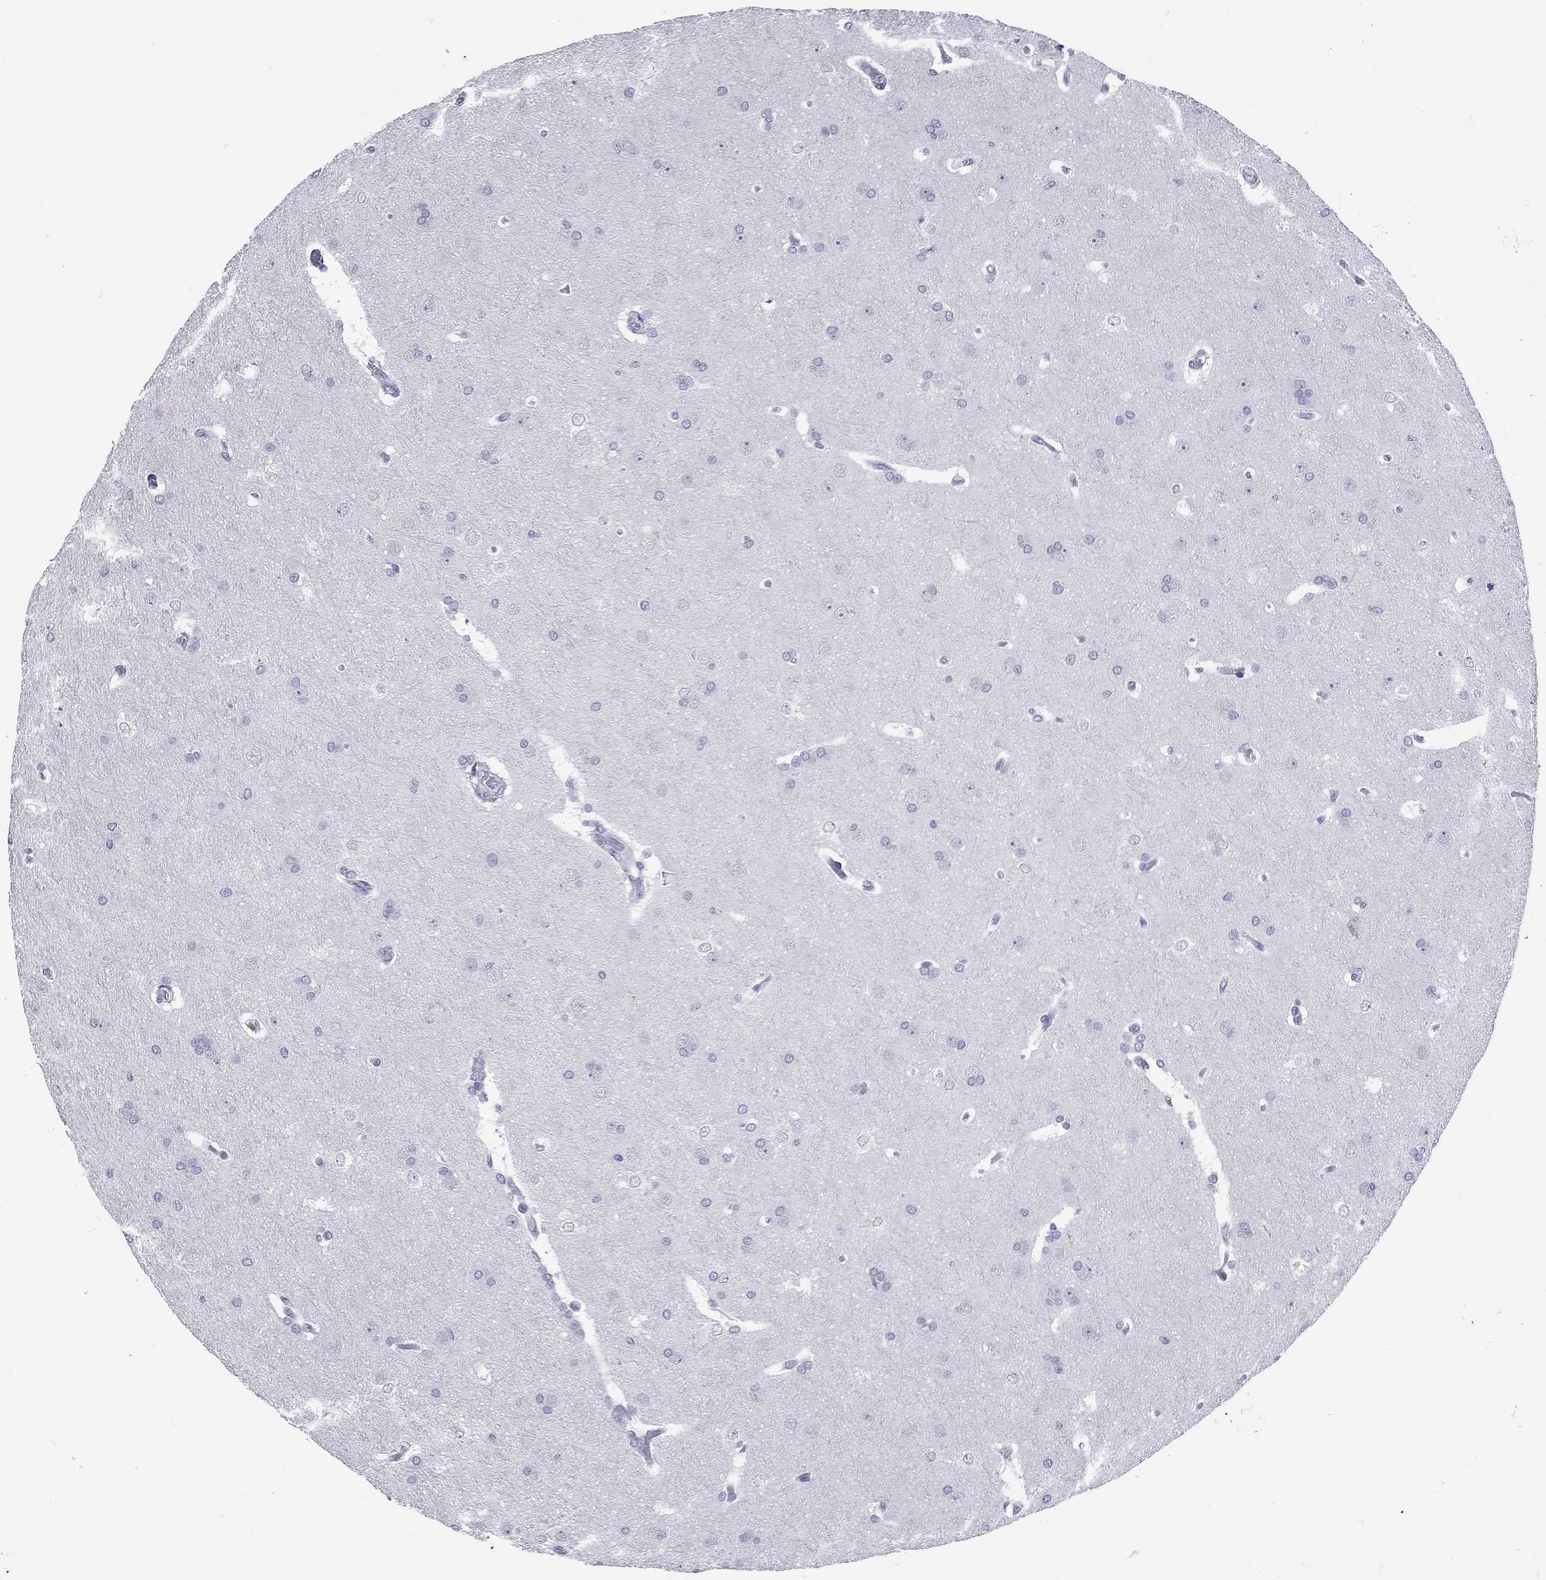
{"staining": {"intensity": "negative", "quantity": "none", "location": "none"}, "tissue": "glioma", "cell_type": "Tumor cells", "image_type": "cancer", "snomed": [{"axis": "morphology", "description": "Glioma, malignant, Low grade"}, {"axis": "topography", "description": "Brain"}], "caption": "Immunohistochemical staining of human malignant glioma (low-grade) exhibits no significant positivity in tumor cells. The staining is performed using DAB brown chromogen with nuclei counter-stained in using hematoxylin.", "gene": "ARMC12", "patient": {"sex": "female", "age": 32}}